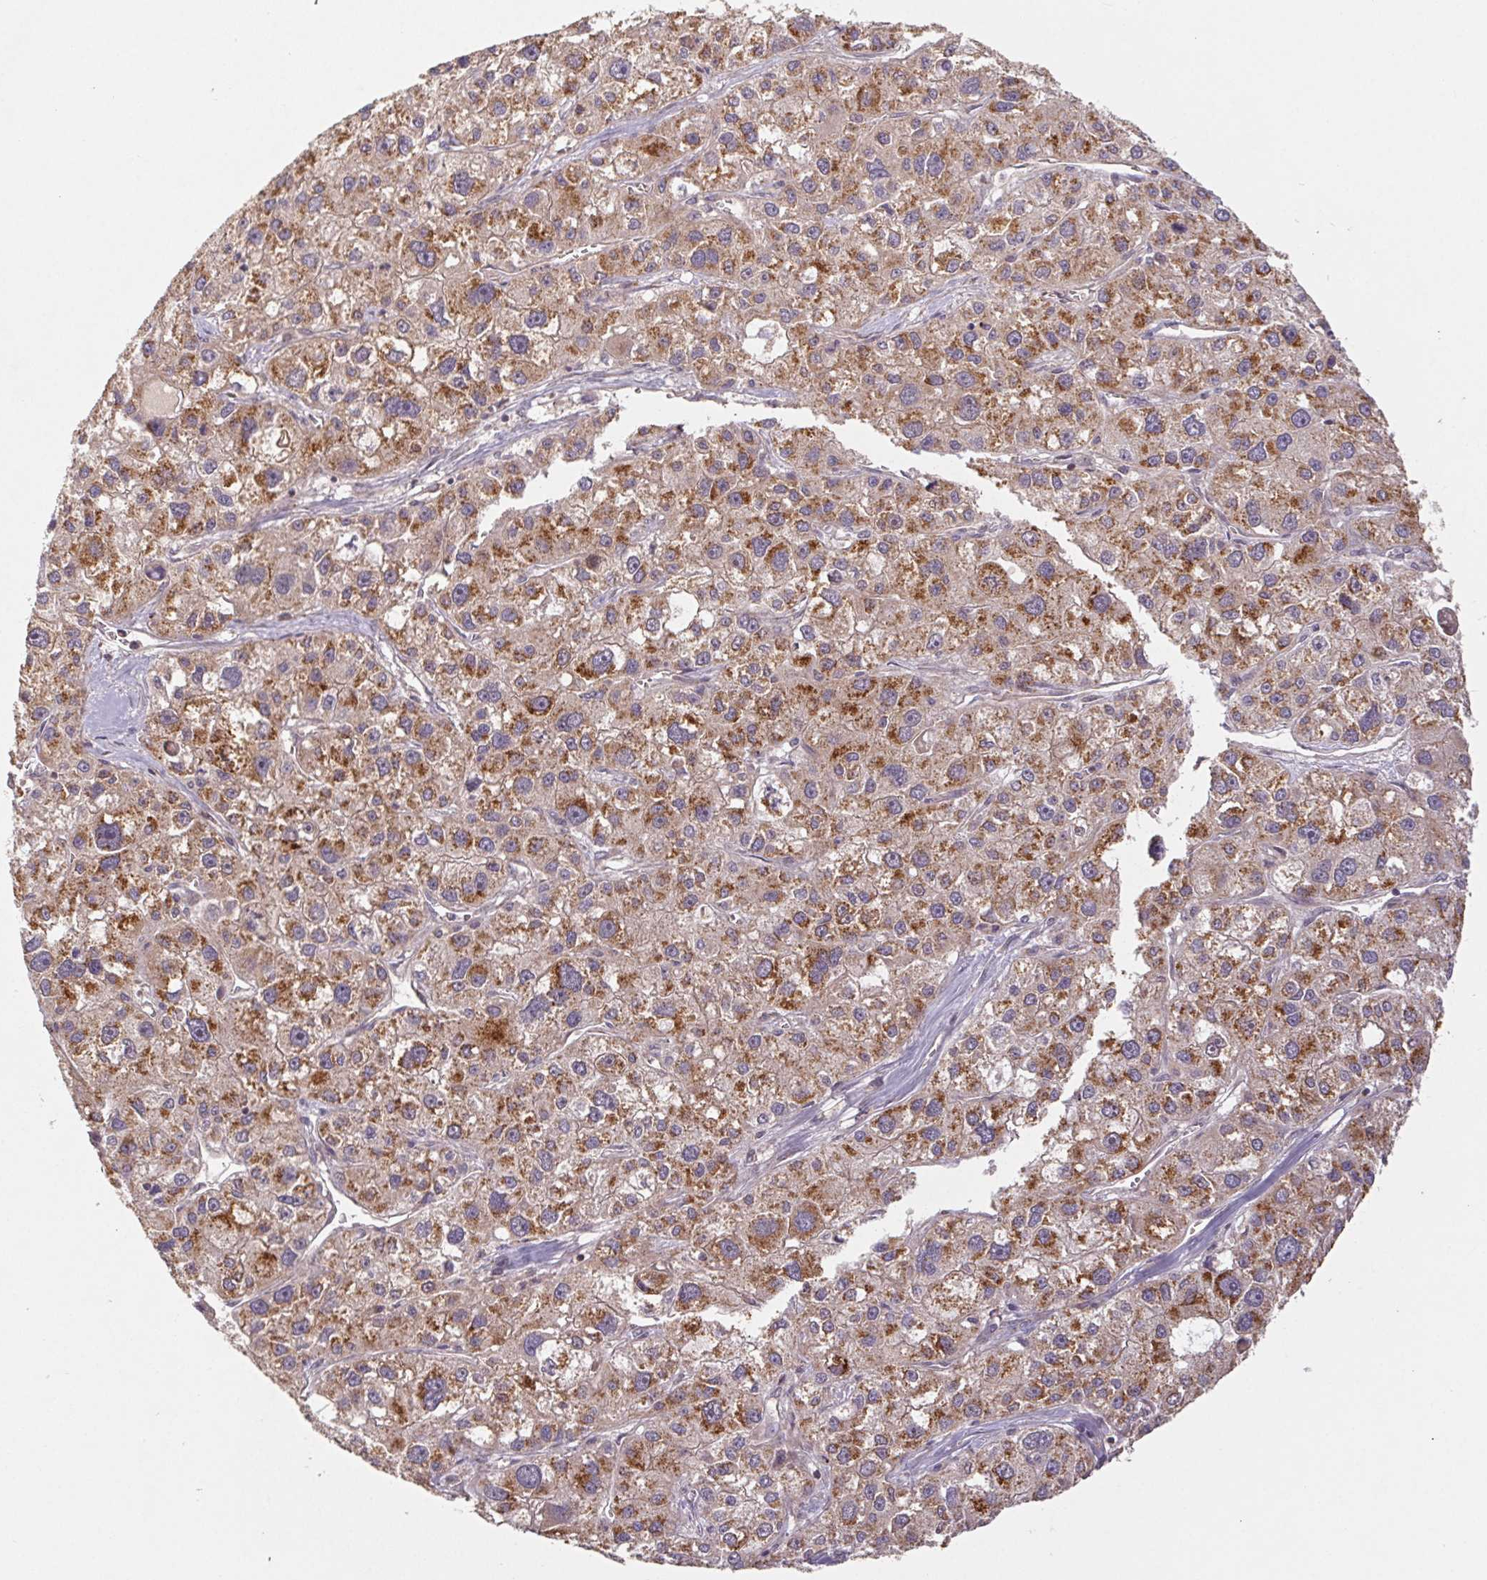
{"staining": {"intensity": "moderate", "quantity": "25%-75%", "location": "cytoplasmic/membranous"}, "tissue": "liver cancer", "cell_type": "Tumor cells", "image_type": "cancer", "snomed": [{"axis": "morphology", "description": "Carcinoma, Hepatocellular, NOS"}, {"axis": "topography", "description": "Liver"}], "caption": "Moderate cytoplasmic/membranous expression for a protein is identified in approximately 25%-75% of tumor cells of hepatocellular carcinoma (liver) using IHC.", "gene": "MTHFD1", "patient": {"sex": "male", "age": 73}}